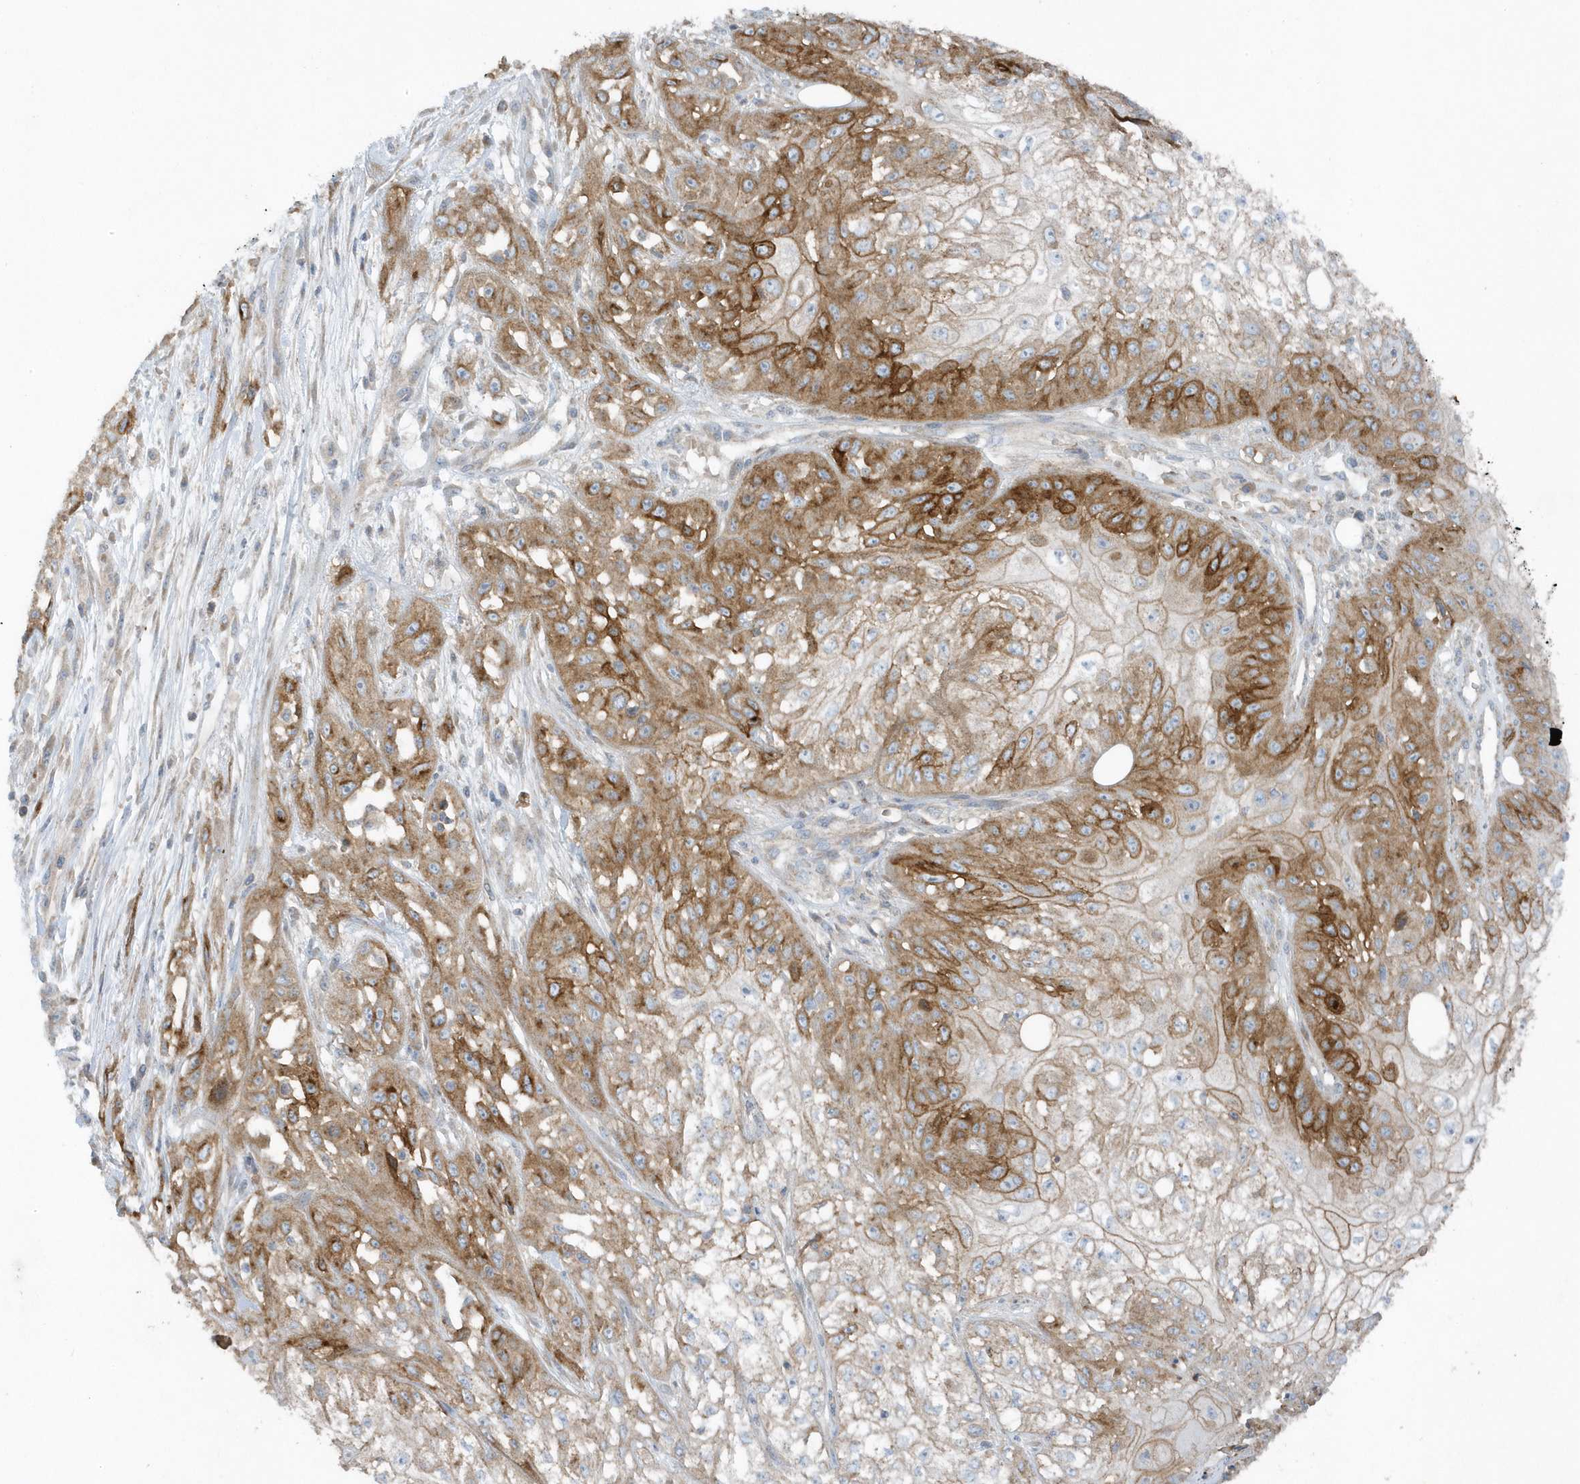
{"staining": {"intensity": "moderate", "quantity": "25%-75%", "location": "cytoplasmic/membranous"}, "tissue": "skin cancer", "cell_type": "Tumor cells", "image_type": "cancer", "snomed": [{"axis": "morphology", "description": "Squamous cell carcinoma, NOS"}, {"axis": "morphology", "description": "Squamous cell carcinoma, metastatic, NOS"}, {"axis": "topography", "description": "Skin"}, {"axis": "topography", "description": "Lymph node"}], "caption": "Immunohistochemistry photomicrograph of skin cancer stained for a protein (brown), which reveals medium levels of moderate cytoplasmic/membranous staining in about 25%-75% of tumor cells.", "gene": "SLC38A2", "patient": {"sex": "male", "age": 75}}